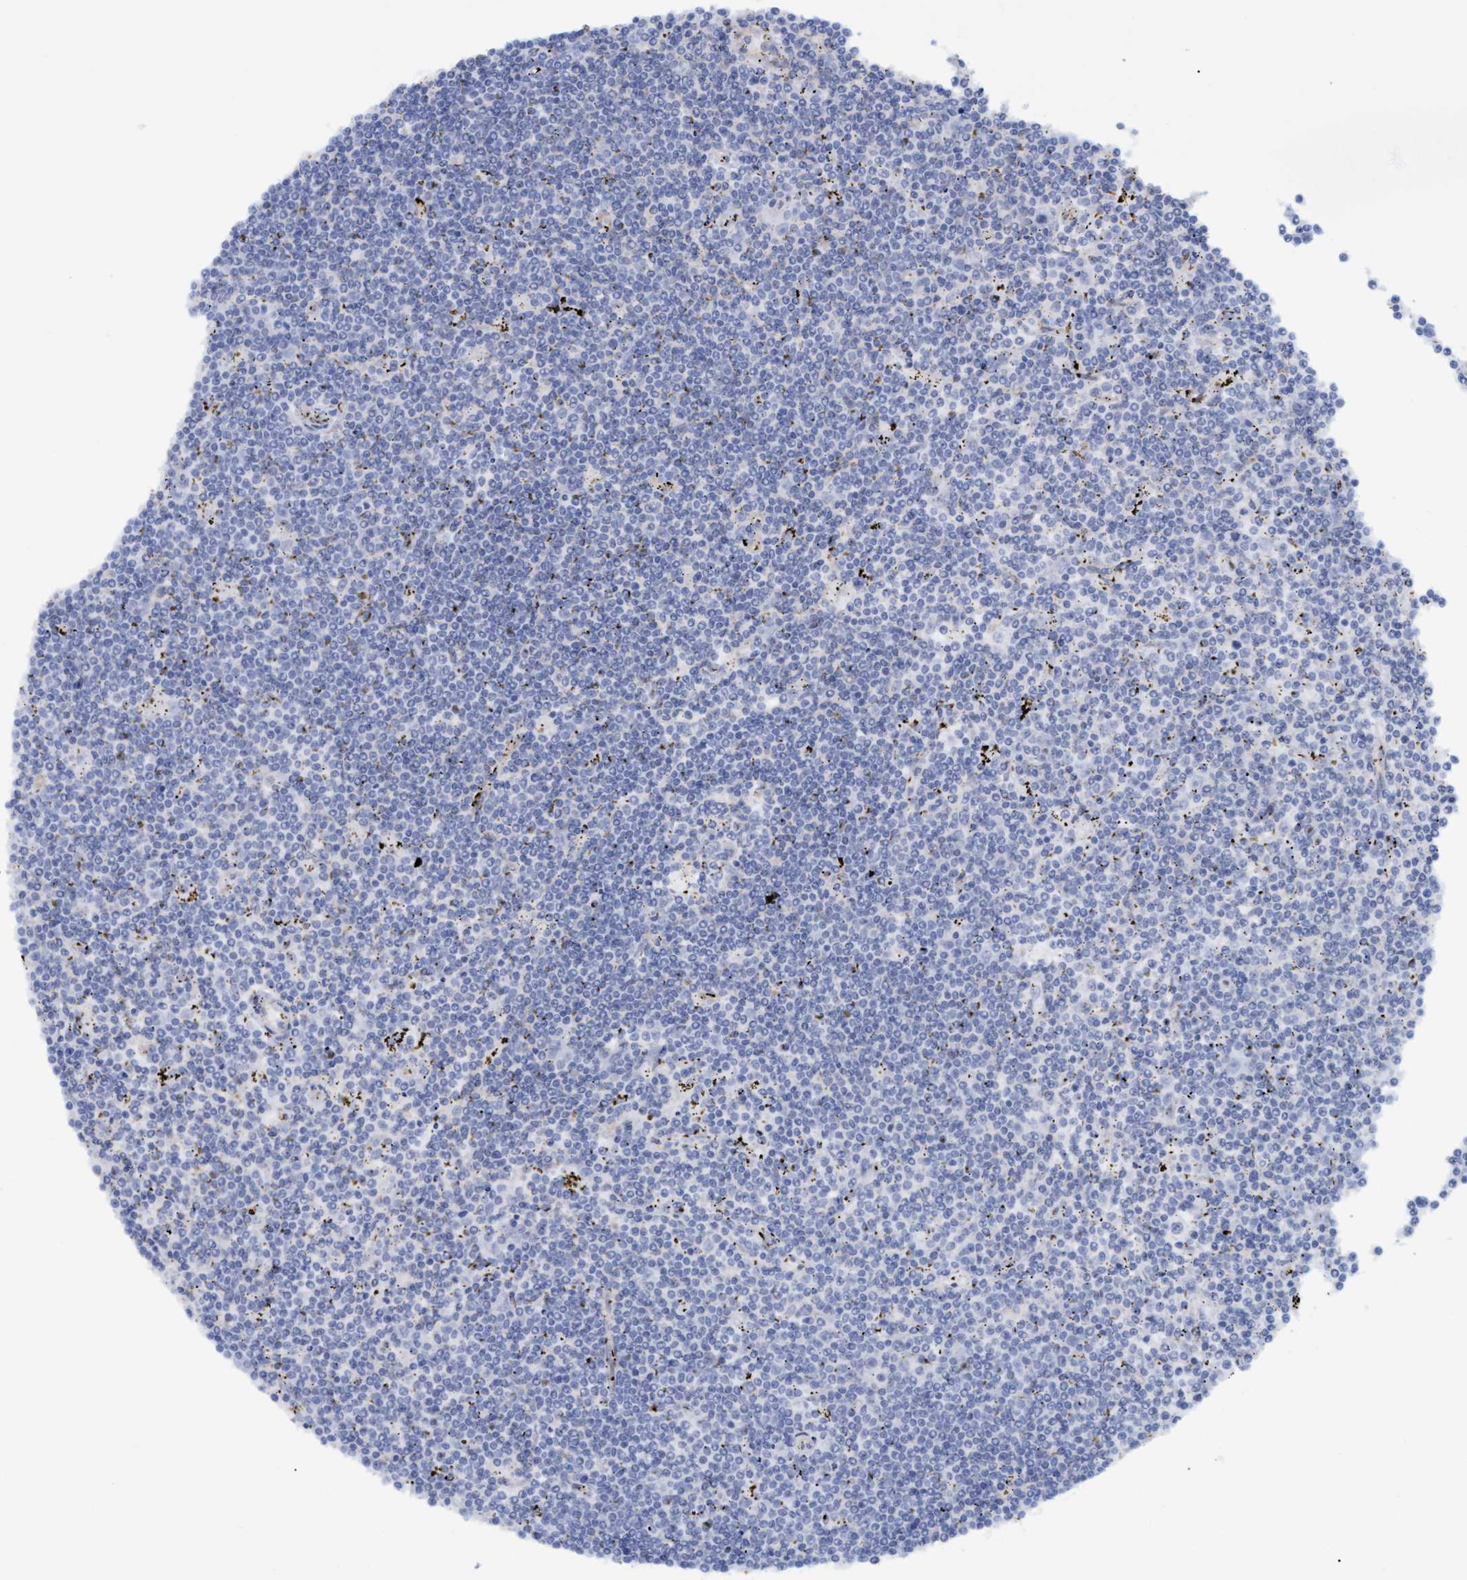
{"staining": {"intensity": "negative", "quantity": "none", "location": "none"}, "tissue": "lymphoma", "cell_type": "Tumor cells", "image_type": "cancer", "snomed": [{"axis": "morphology", "description": "Malignant lymphoma, non-Hodgkin's type, Low grade"}, {"axis": "topography", "description": "Spleen"}], "caption": "An immunohistochemistry (IHC) micrograph of low-grade malignant lymphoma, non-Hodgkin's type is shown. There is no staining in tumor cells of low-grade malignant lymphoma, non-Hodgkin's type.", "gene": "STXBP1", "patient": {"sex": "male", "age": 76}}